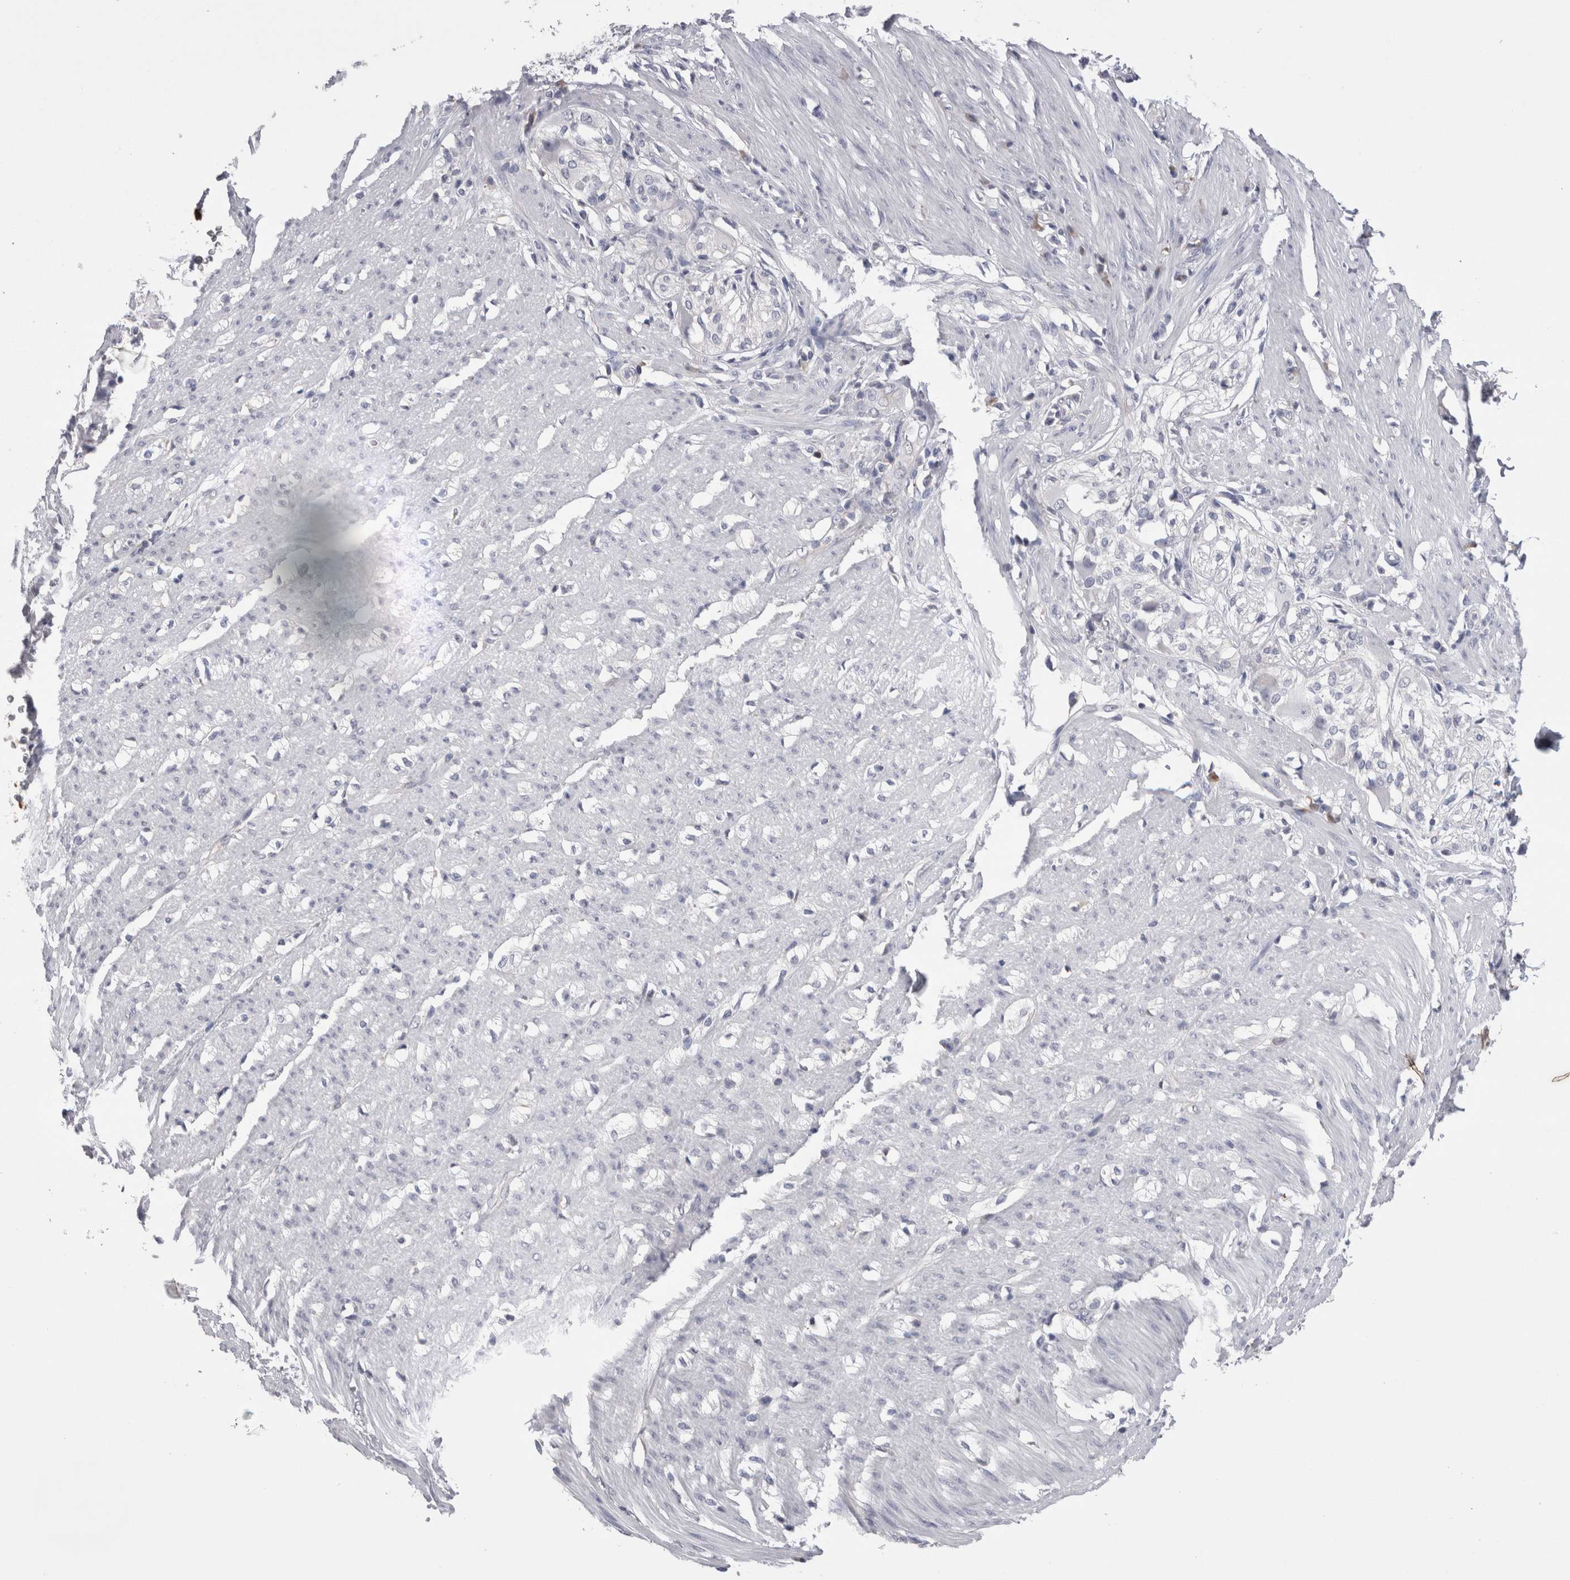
{"staining": {"intensity": "negative", "quantity": "none", "location": "none"}, "tissue": "smooth muscle", "cell_type": "Smooth muscle cells", "image_type": "normal", "snomed": [{"axis": "morphology", "description": "Normal tissue, NOS"}, {"axis": "morphology", "description": "Adenocarcinoma, NOS"}, {"axis": "topography", "description": "Colon"}, {"axis": "topography", "description": "Peripheral nerve tissue"}], "caption": "Immunohistochemistry (IHC) image of normal smooth muscle stained for a protein (brown), which exhibits no expression in smooth muscle cells.", "gene": "REG1A", "patient": {"sex": "male", "age": 14}}